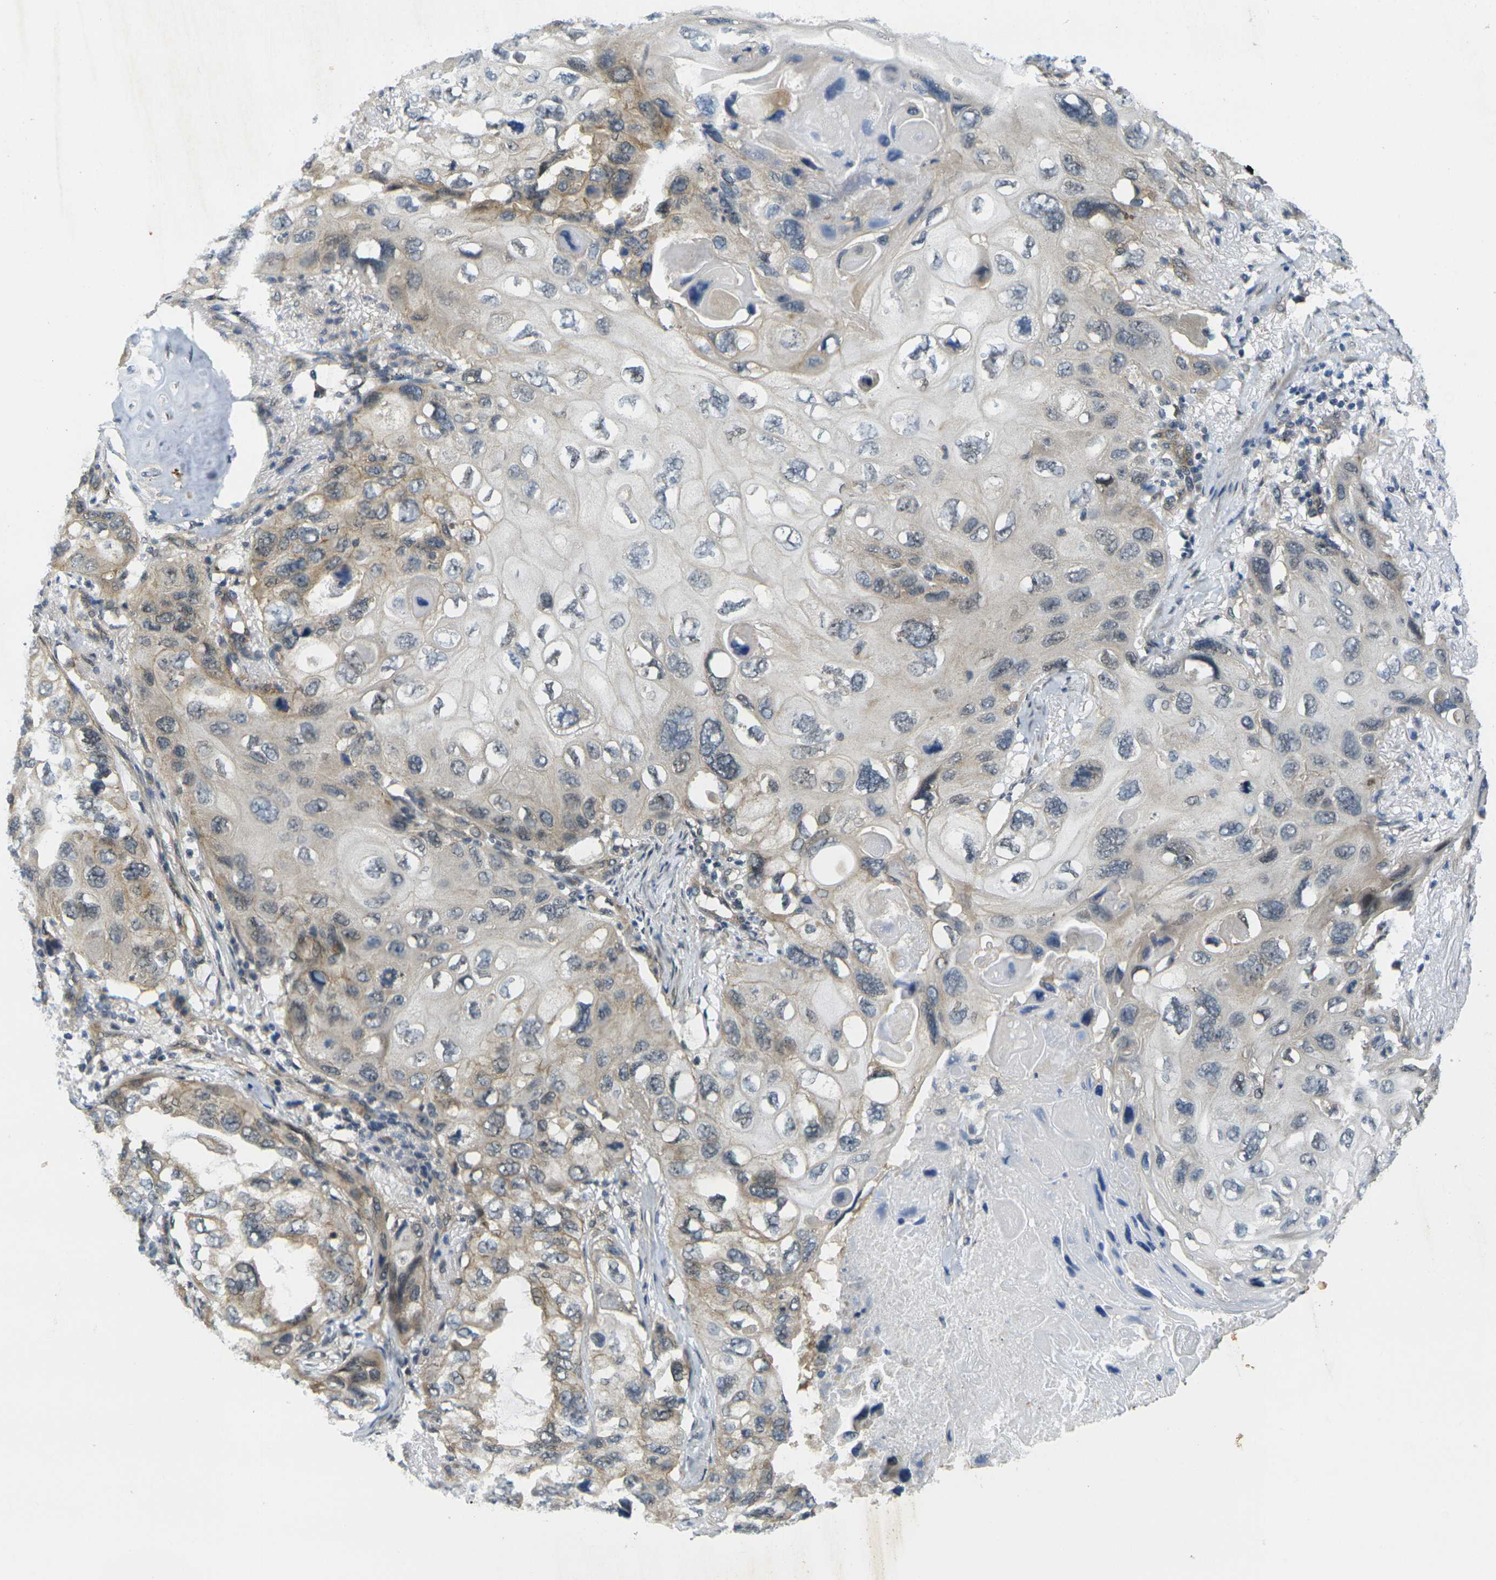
{"staining": {"intensity": "weak", "quantity": "<25%", "location": "cytoplasmic/membranous"}, "tissue": "lung cancer", "cell_type": "Tumor cells", "image_type": "cancer", "snomed": [{"axis": "morphology", "description": "Squamous cell carcinoma, NOS"}, {"axis": "topography", "description": "Lung"}], "caption": "This is an IHC image of human lung cancer (squamous cell carcinoma). There is no positivity in tumor cells.", "gene": "KCTD10", "patient": {"sex": "female", "age": 73}}